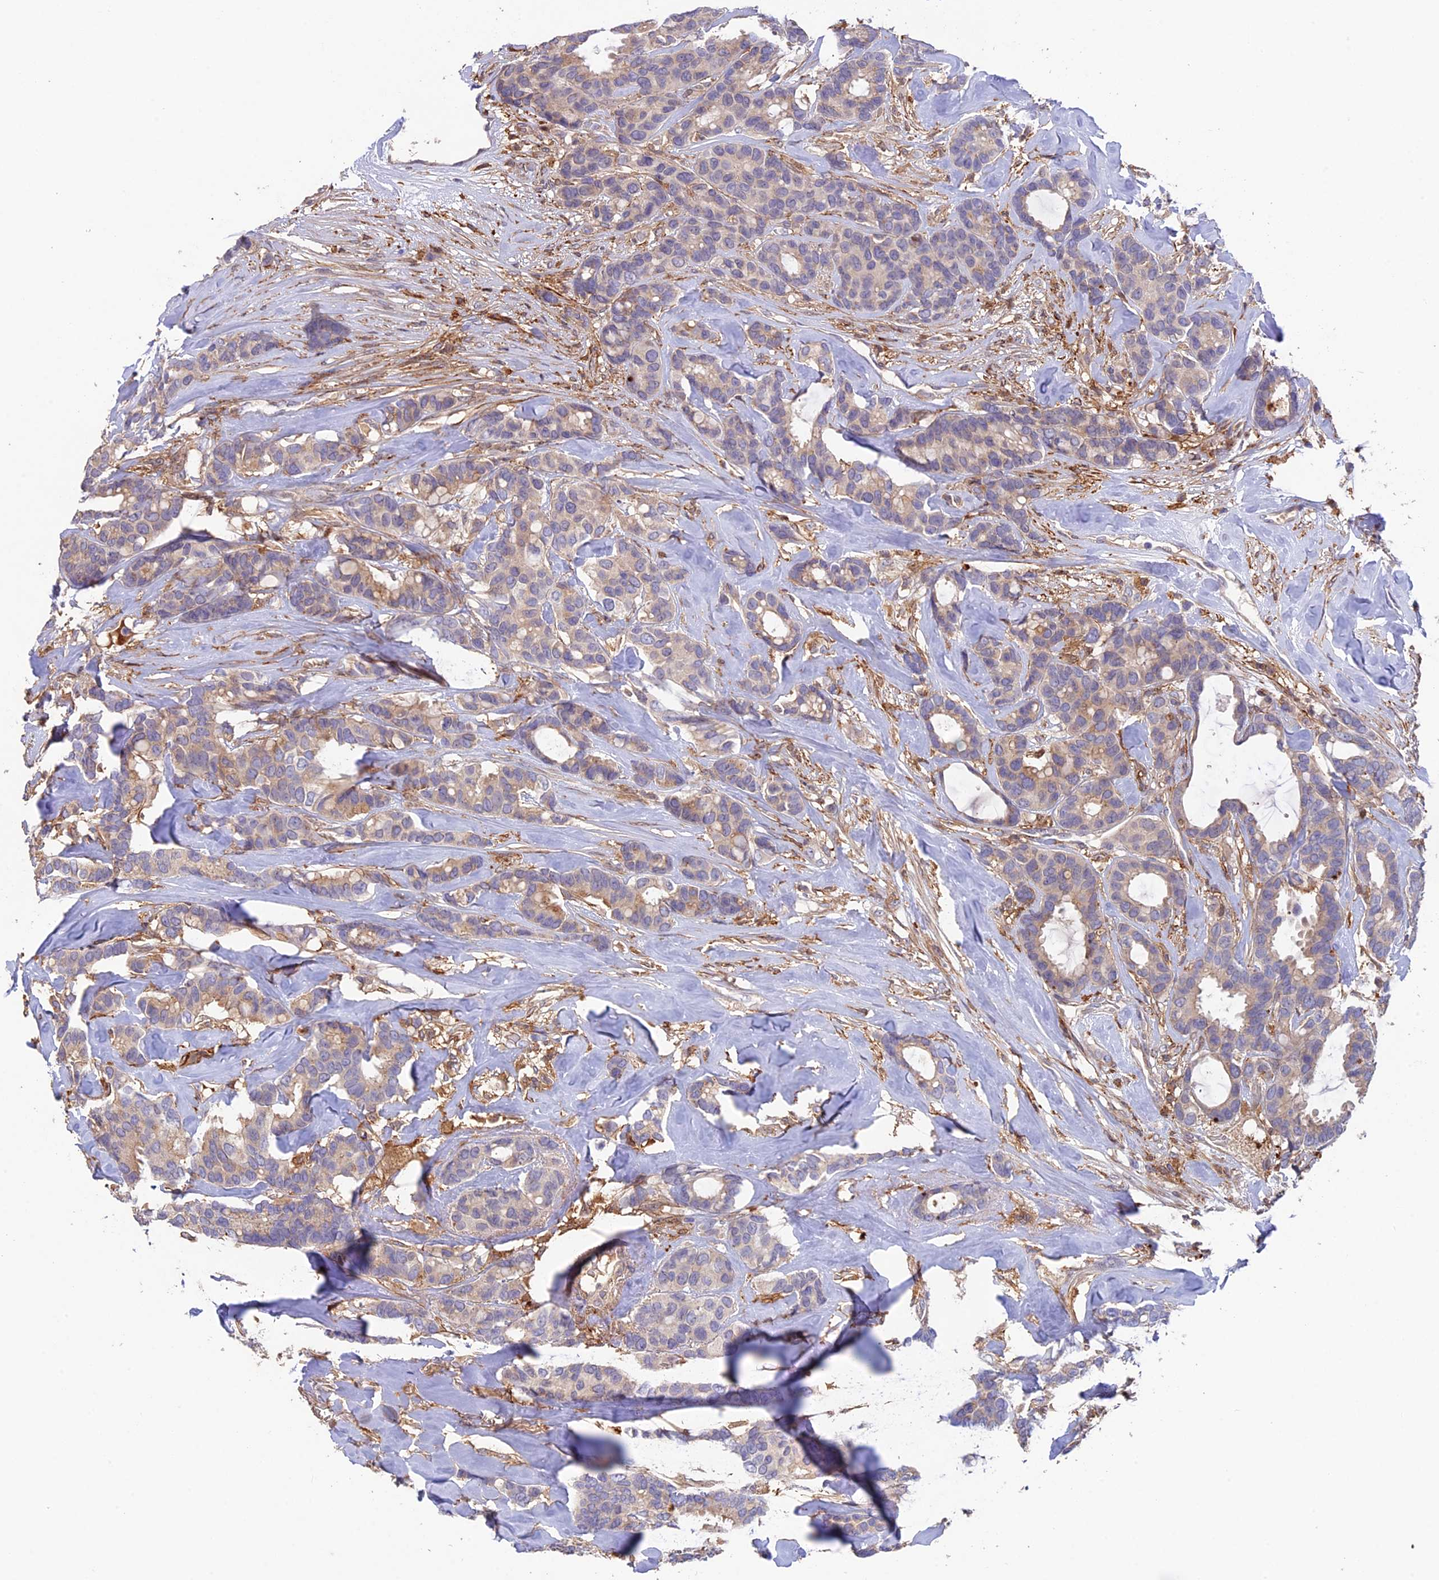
{"staining": {"intensity": "negative", "quantity": "none", "location": "none"}, "tissue": "breast cancer", "cell_type": "Tumor cells", "image_type": "cancer", "snomed": [{"axis": "morphology", "description": "Duct carcinoma"}, {"axis": "topography", "description": "Breast"}], "caption": "Immunohistochemistry (IHC) of human invasive ductal carcinoma (breast) exhibits no expression in tumor cells.", "gene": "FERMT1", "patient": {"sex": "female", "age": 87}}